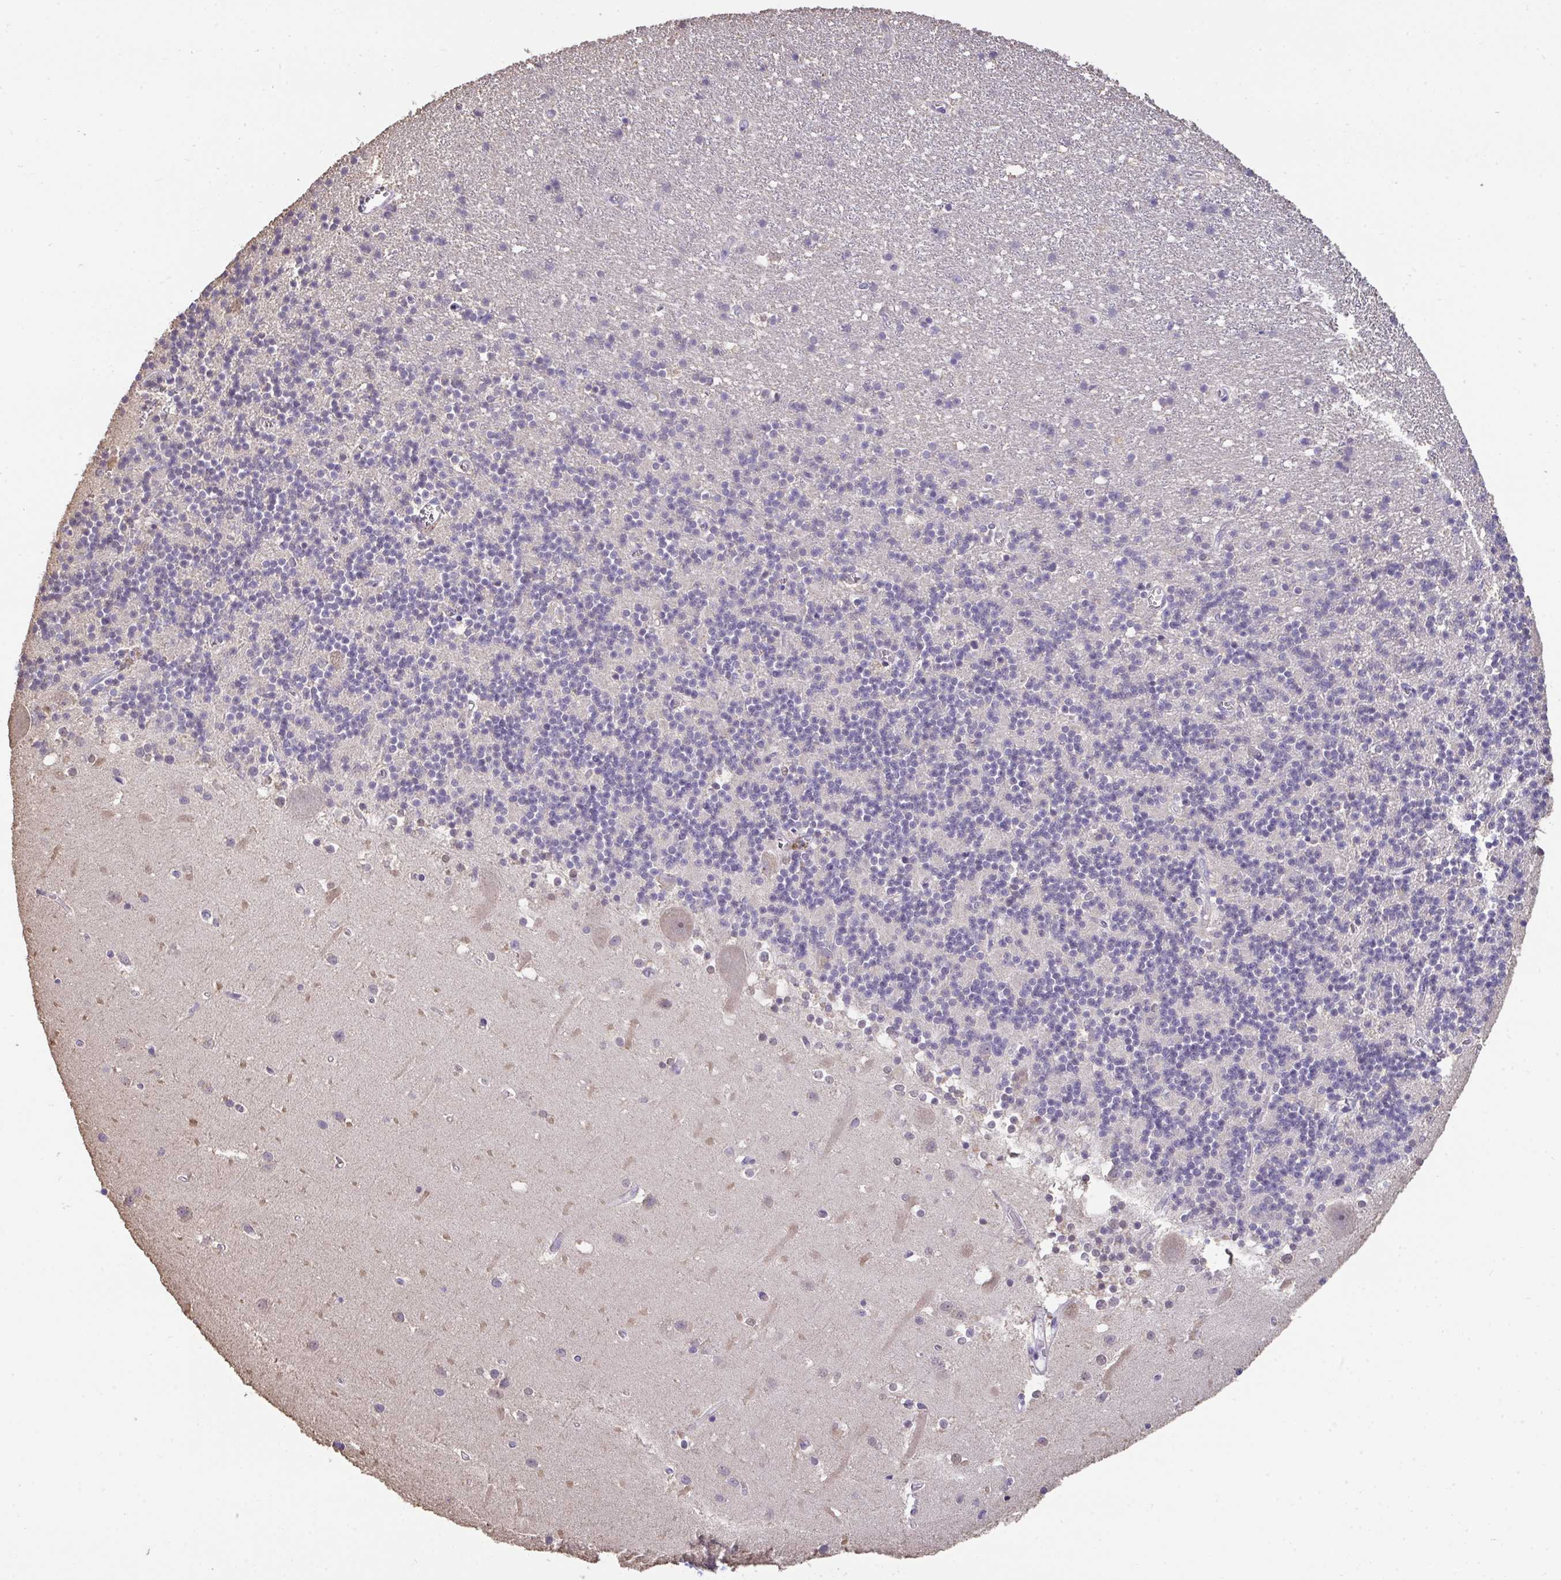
{"staining": {"intensity": "negative", "quantity": "none", "location": "none"}, "tissue": "cerebellum", "cell_type": "Cells in granular layer", "image_type": "normal", "snomed": [{"axis": "morphology", "description": "Normal tissue, NOS"}, {"axis": "topography", "description": "Cerebellum"}], "caption": "Immunohistochemistry image of normal cerebellum stained for a protein (brown), which shows no positivity in cells in granular layer.", "gene": "SENP3", "patient": {"sex": "male", "age": 54}}